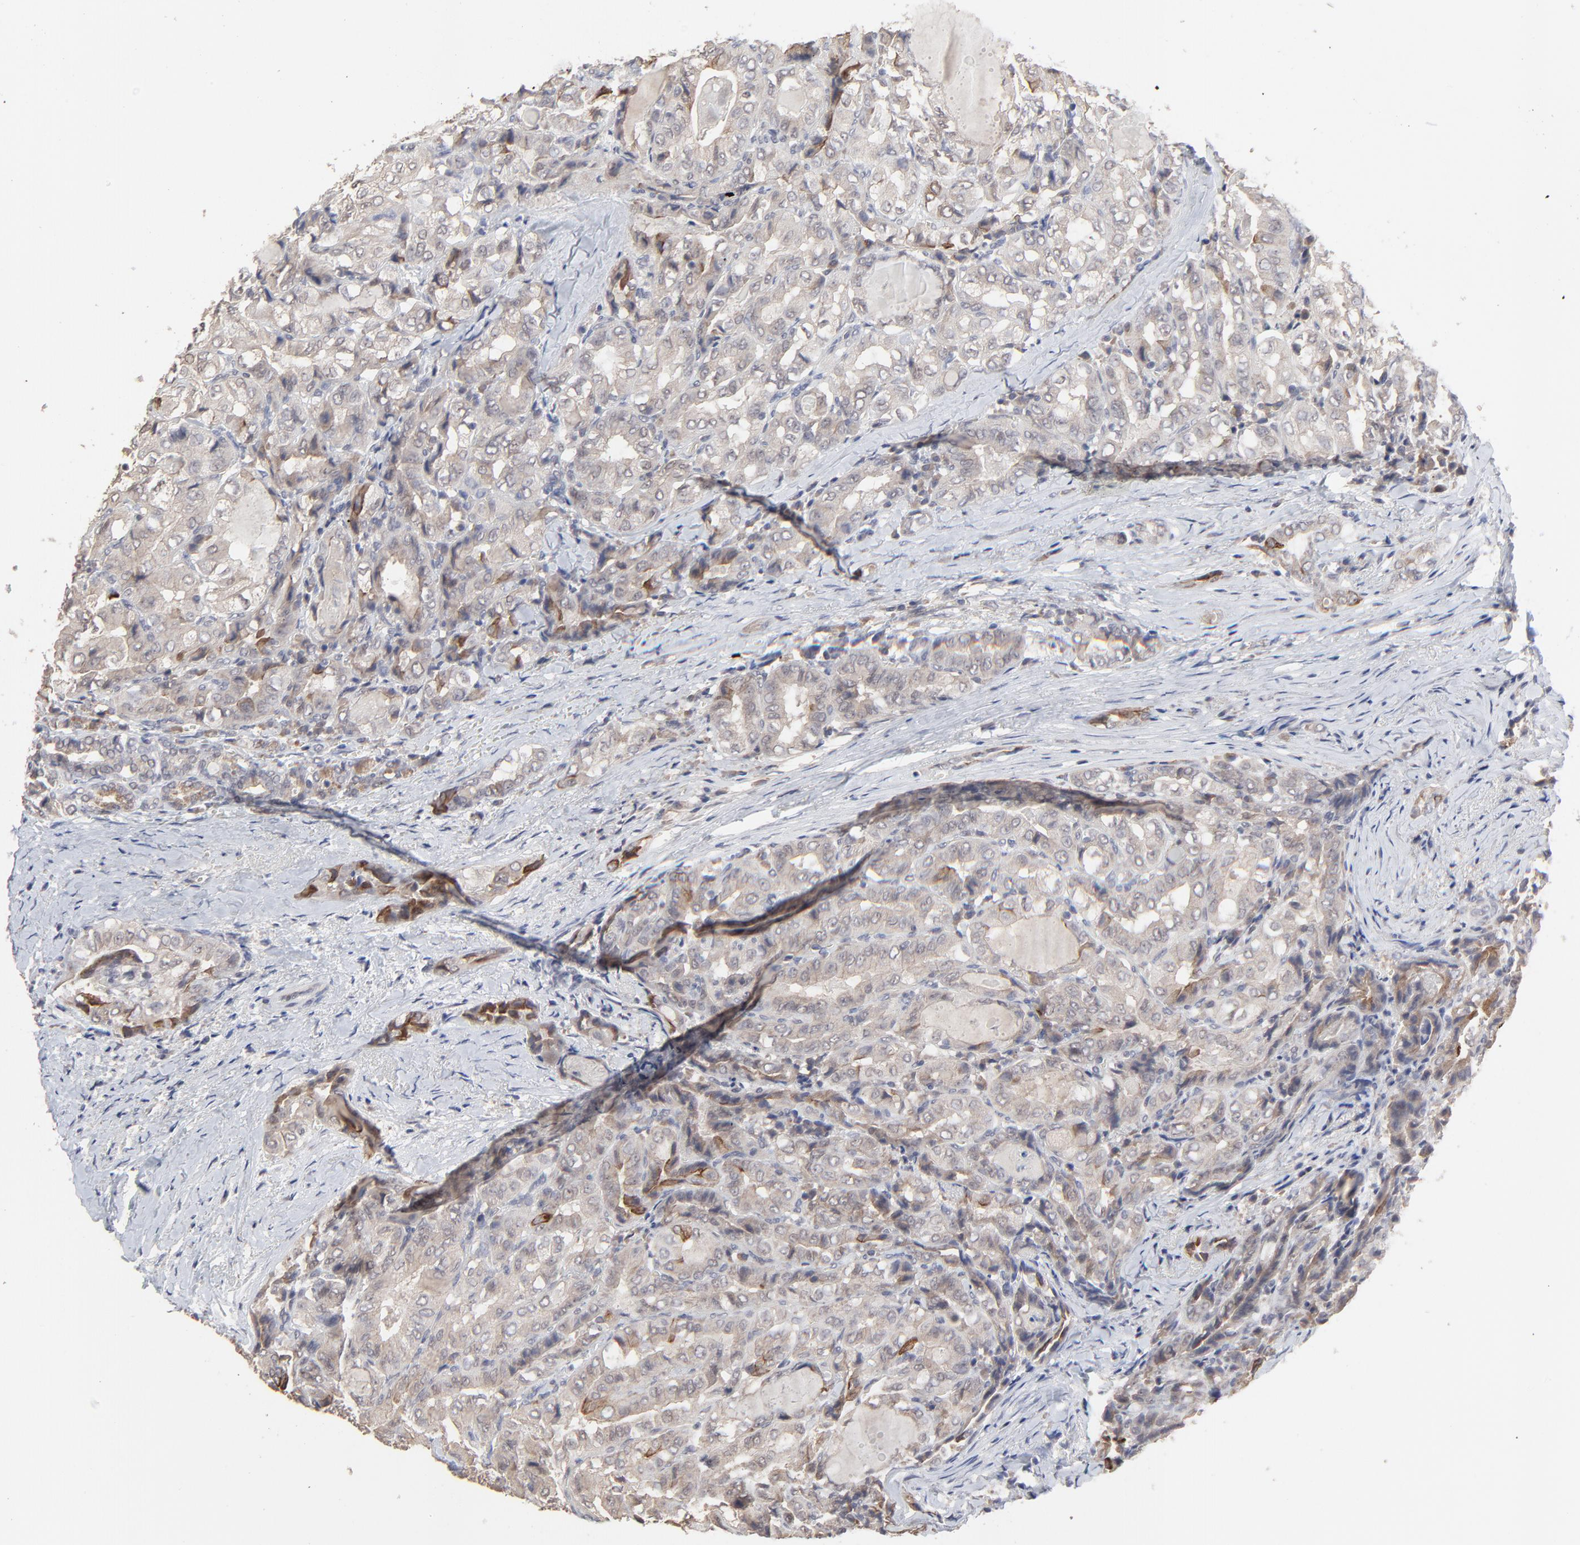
{"staining": {"intensity": "moderate", "quantity": "<25%", "location": "cytoplasmic/membranous"}, "tissue": "thyroid cancer", "cell_type": "Tumor cells", "image_type": "cancer", "snomed": [{"axis": "morphology", "description": "Papillary adenocarcinoma, NOS"}, {"axis": "topography", "description": "Thyroid gland"}], "caption": "Tumor cells demonstrate low levels of moderate cytoplasmic/membranous staining in about <25% of cells in human thyroid cancer (papillary adenocarcinoma).", "gene": "FAM199X", "patient": {"sex": "female", "age": 71}}